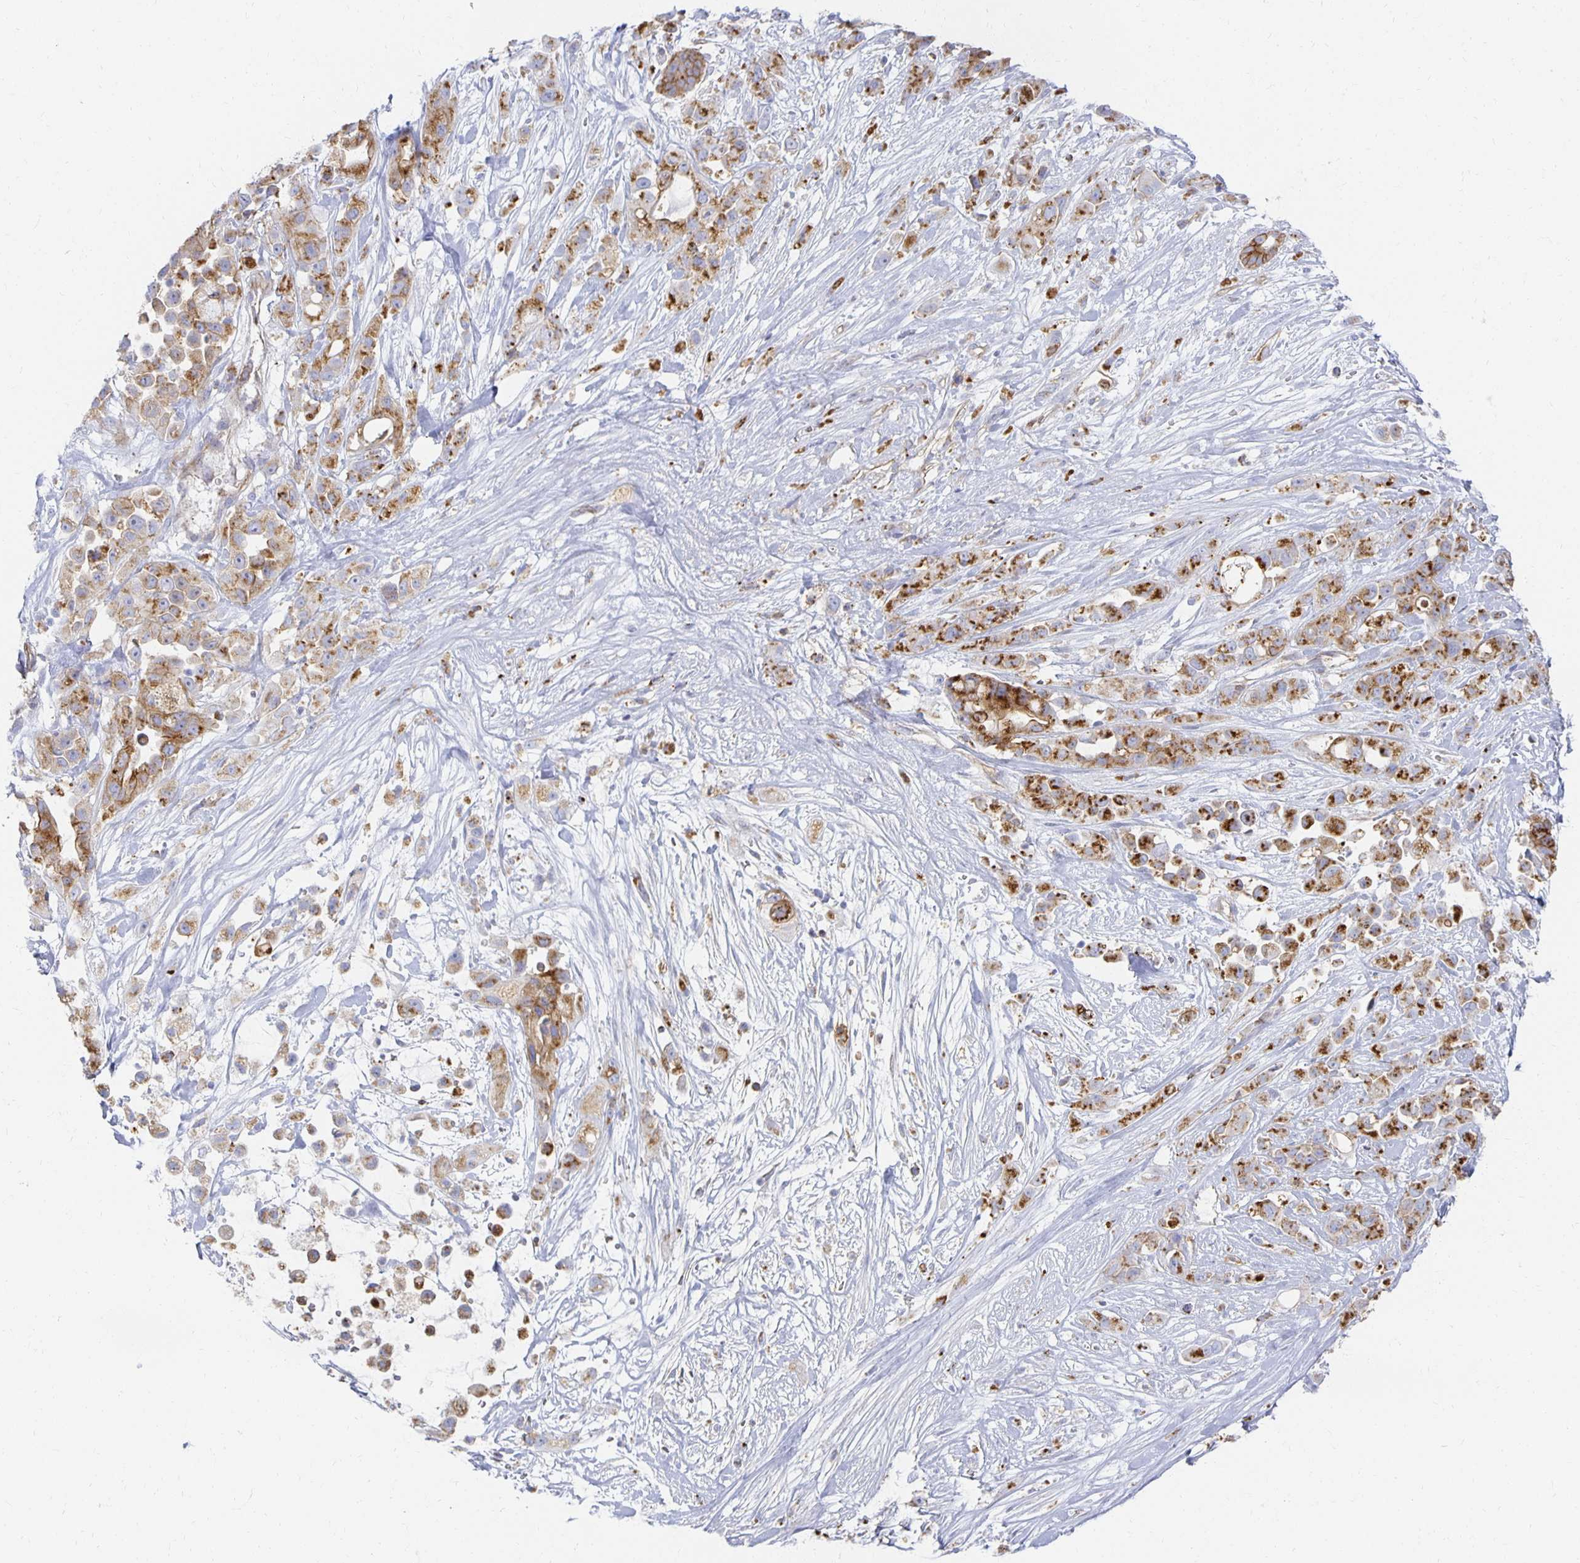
{"staining": {"intensity": "strong", "quantity": ">75%", "location": "cytoplasmic/membranous"}, "tissue": "pancreatic cancer", "cell_type": "Tumor cells", "image_type": "cancer", "snomed": [{"axis": "morphology", "description": "Adenocarcinoma, NOS"}, {"axis": "topography", "description": "Pancreas"}], "caption": "Pancreatic cancer (adenocarcinoma) was stained to show a protein in brown. There is high levels of strong cytoplasmic/membranous staining in about >75% of tumor cells.", "gene": "TAAR1", "patient": {"sex": "male", "age": 44}}